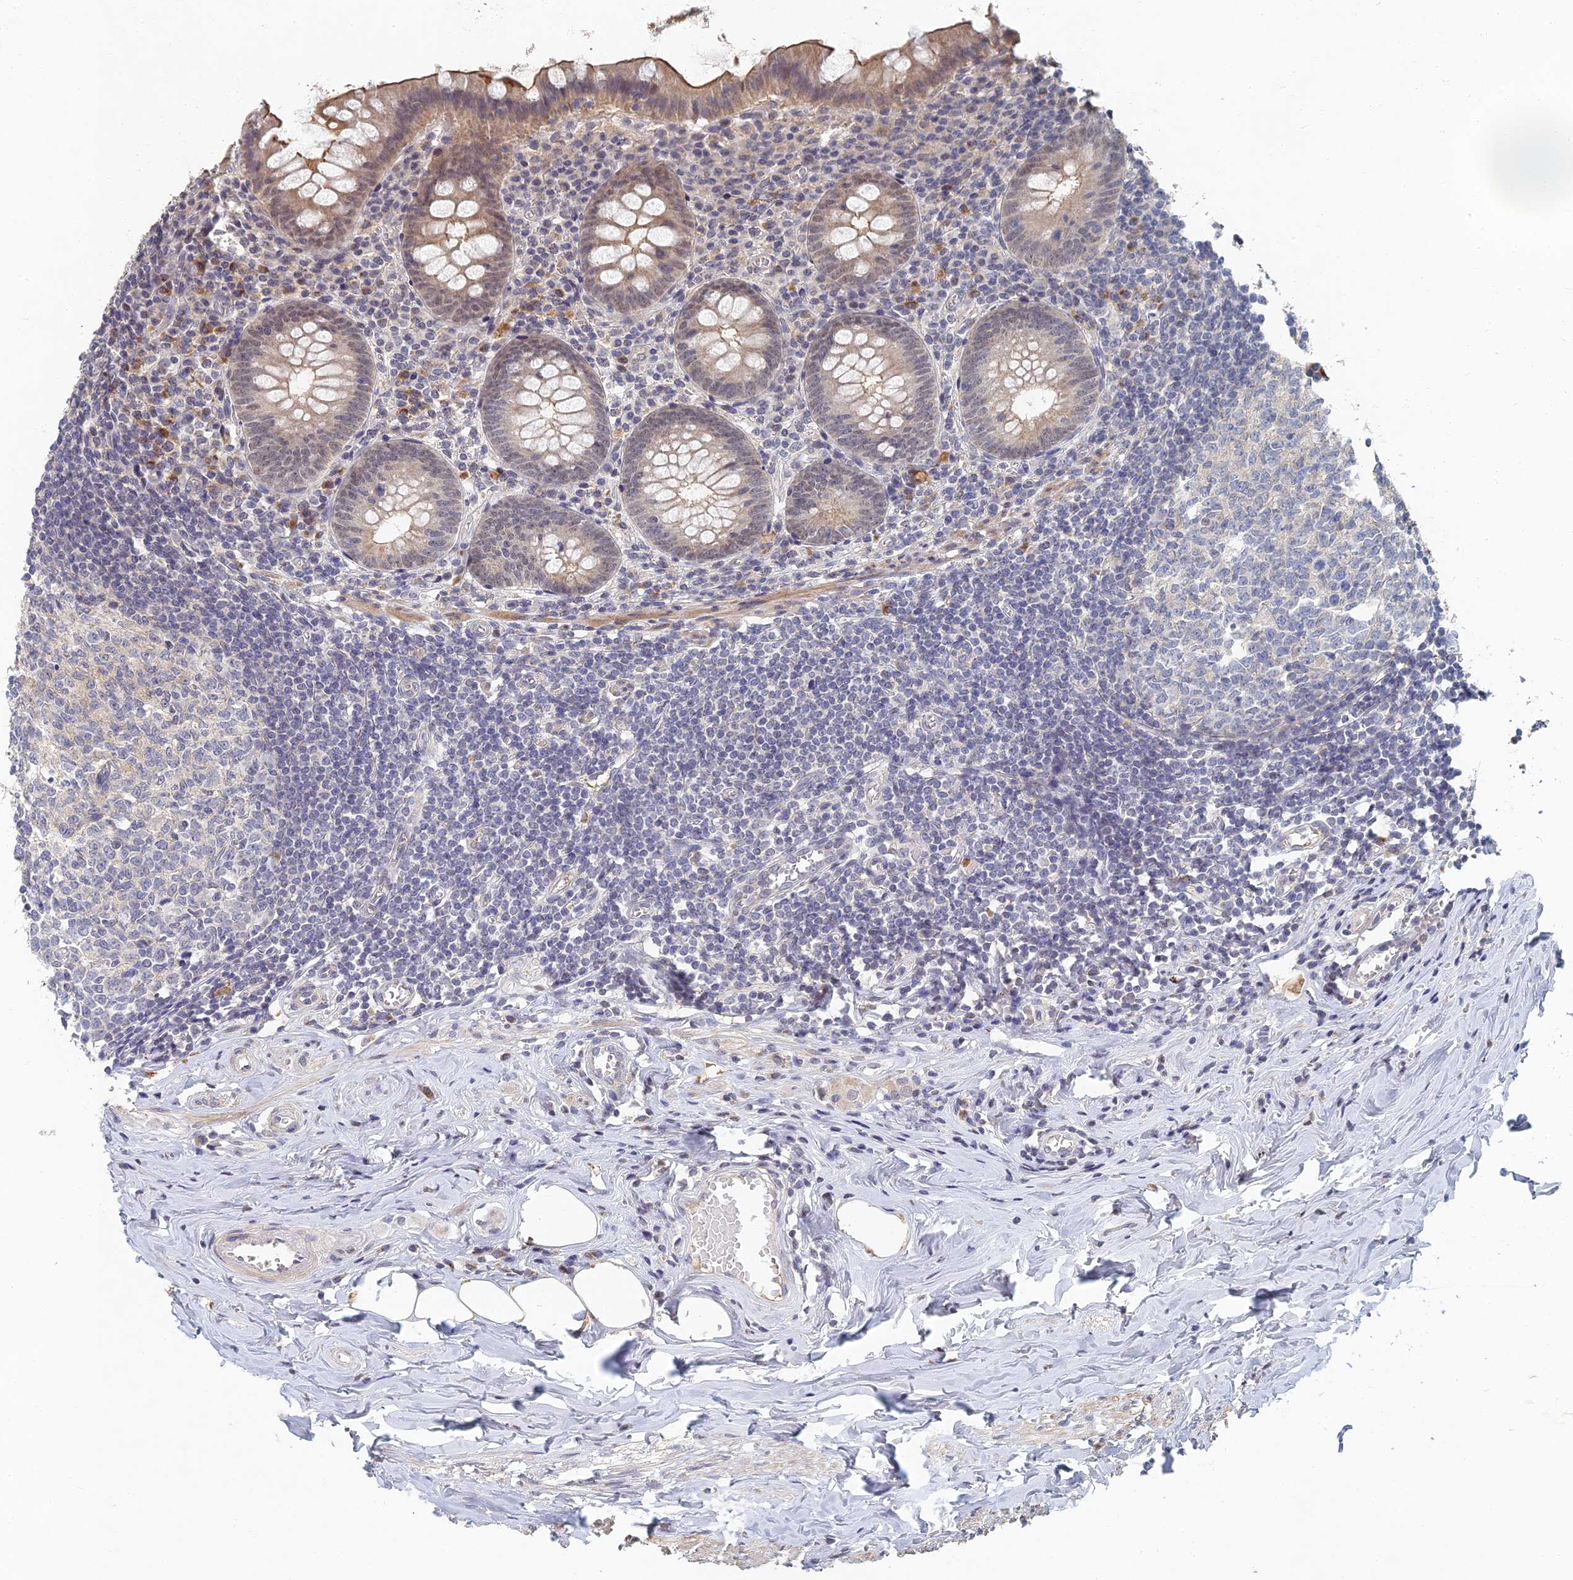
{"staining": {"intensity": "moderate", "quantity": "<25%", "location": "cytoplasmic/membranous"}, "tissue": "appendix", "cell_type": "Glandular cells", "image_type": "normal", "snomed": [{"axis": "morphology", "description": "Normal tissue, NOS"}, {"axis": "topography", "description": "Appendix"}], "caption": "Brown immunohistochemical staining in unremarkable appendix reveals moderate cytoplasmic/membranous expression in about <25% of glandular cells.", "gene": "GNA15", "patient": {"sex": "female", "age": 51}}